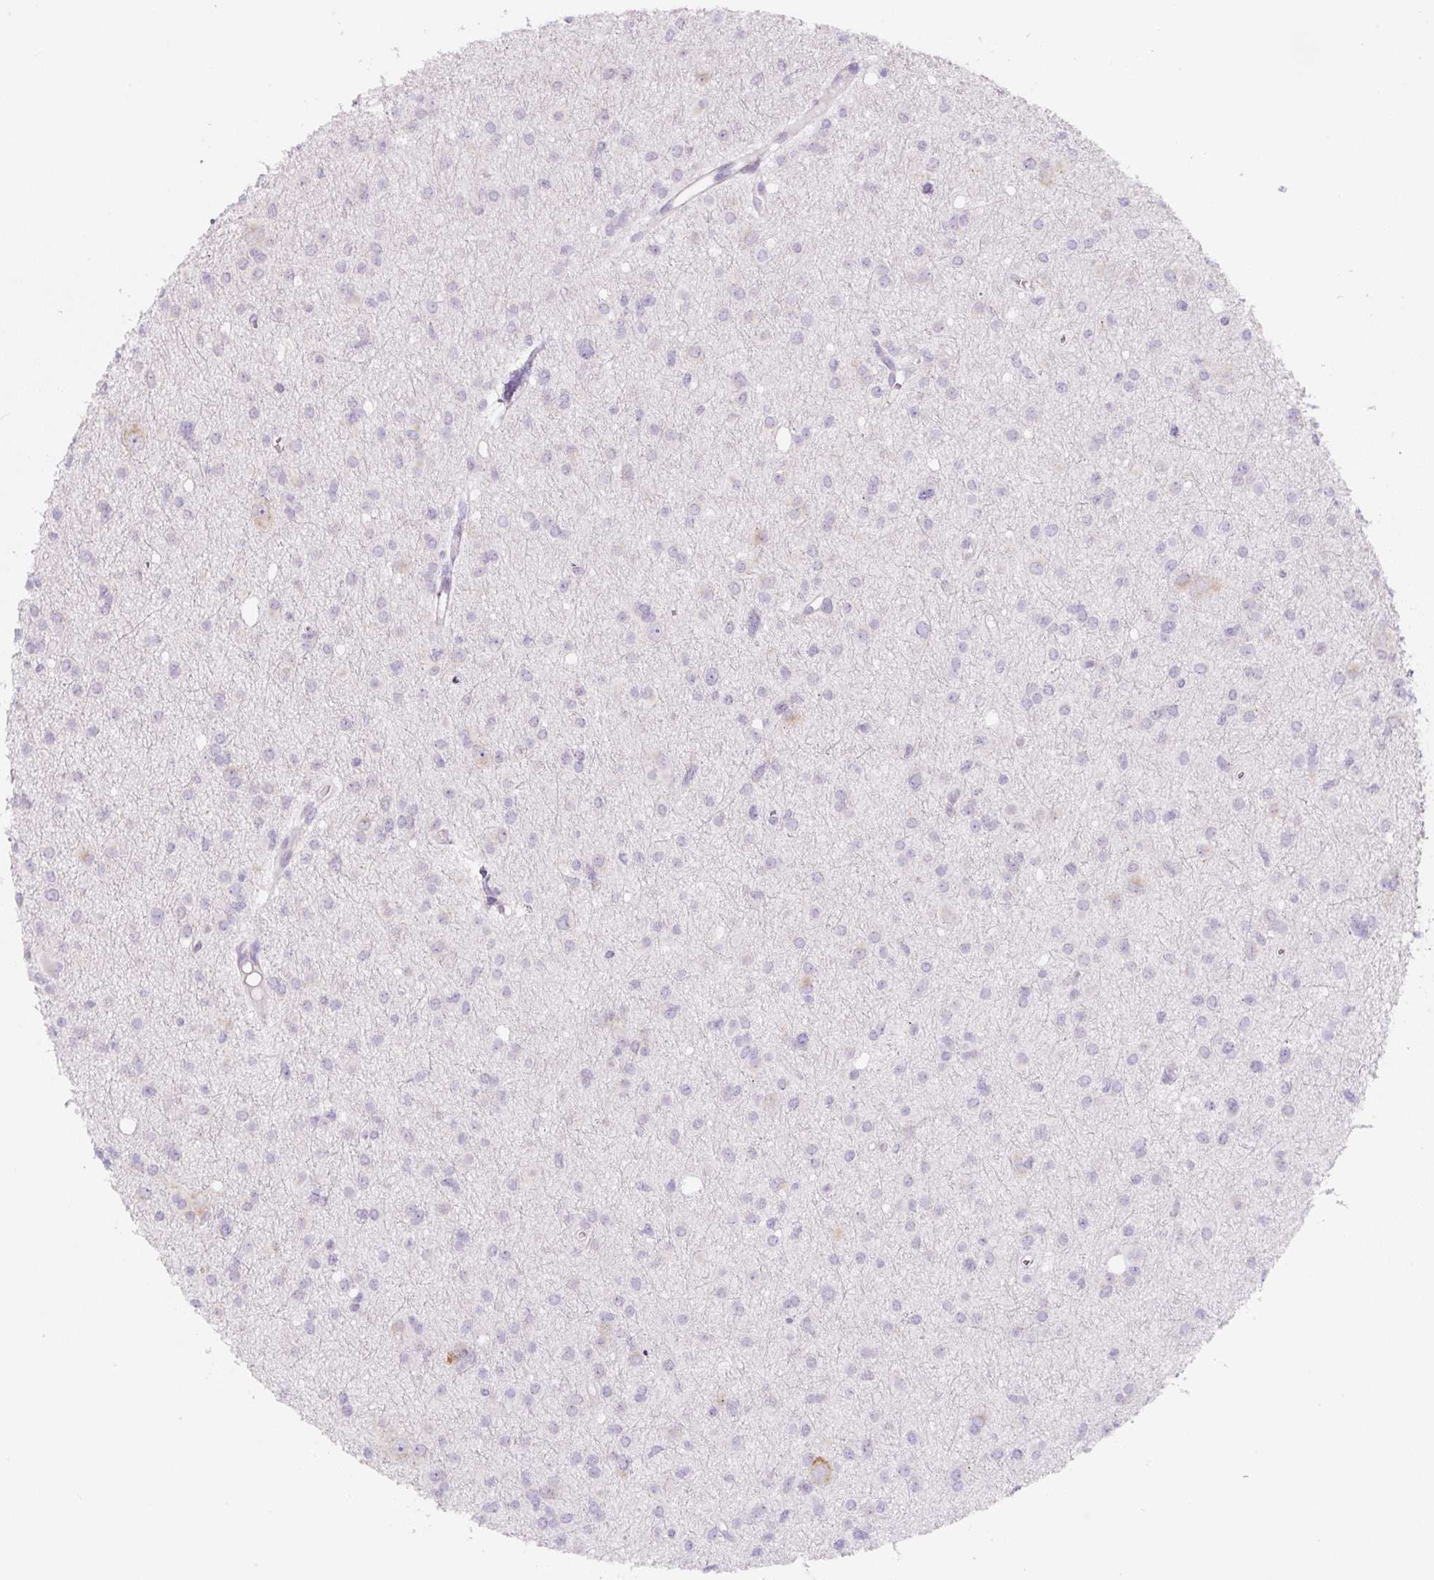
{"staining": {"intensity": "negative", "quantity": "none", "location": "none"}, "tissue": "glioma", "cell_type": "Tumor cells", "image_type": "cancer", "snomed": [{"axis": "morphology", "description": "Glioma, malignant, High grade"}, {"axis": "topography", "description": "Brain"}], "caption": "Micrograph shows no protein positivity in tumor cells of malignant high-grade glioma tissue.", "gene": "PWWP3B", "patient": {"sex": "male", "age": 23}}